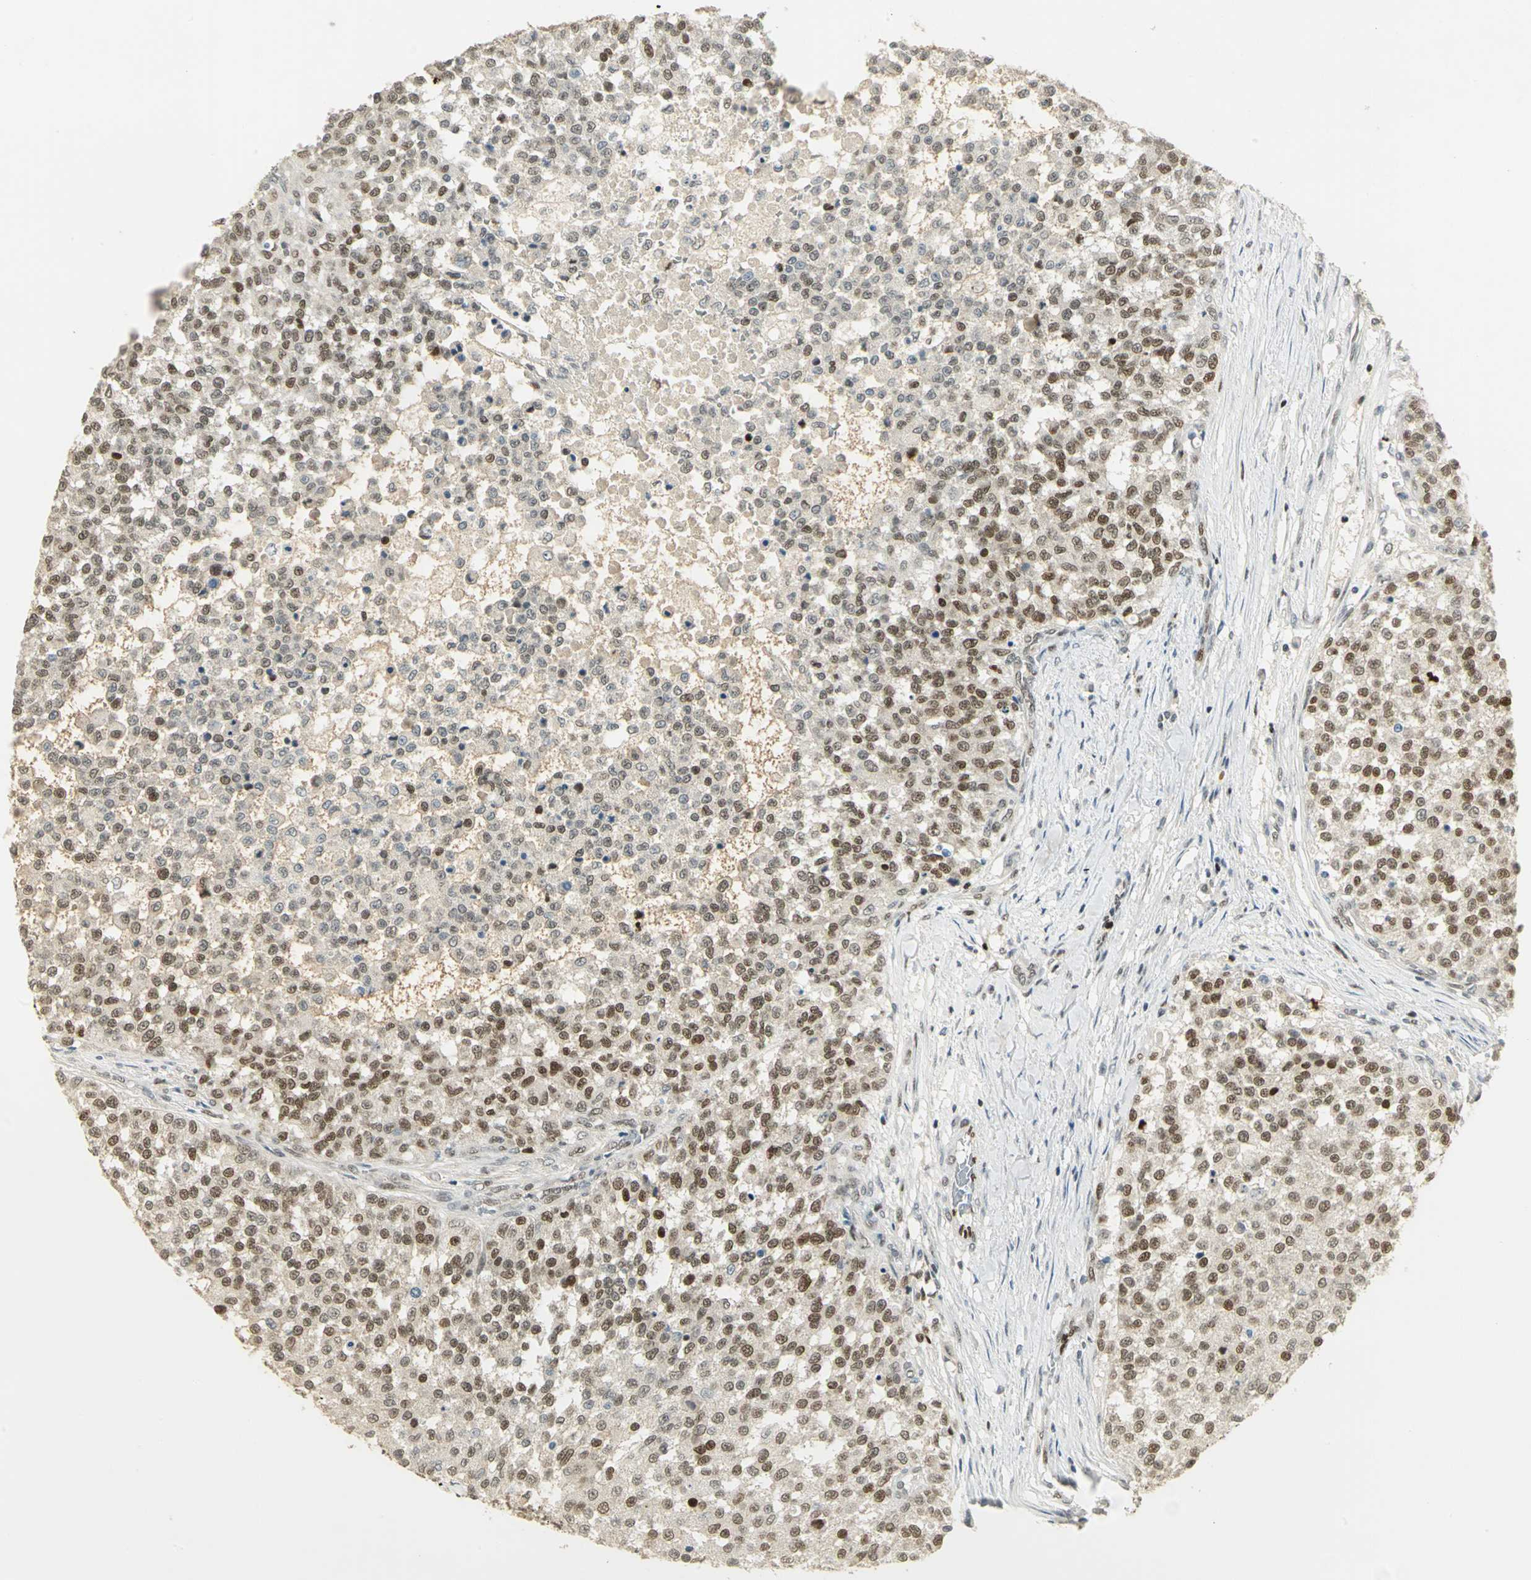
{"staining": {"intensity": "moderate", "quantity": ">75%", "location": "nuclear"}, "tissue": "testis cancer", "cell_type": "Tumor cells", "image_type": "cancer", "snomed": [{"axis": "morphology", "description": "Seminoma, NOS"}, {"axis": "topography", "description": "Testis"}], "caption": "Moderate nuclear staining is appreciated in approximately >75% of tumor cells in seminoma (testis).", "gene": "AK6", "patient": {"sex": "male", "age": 59}}